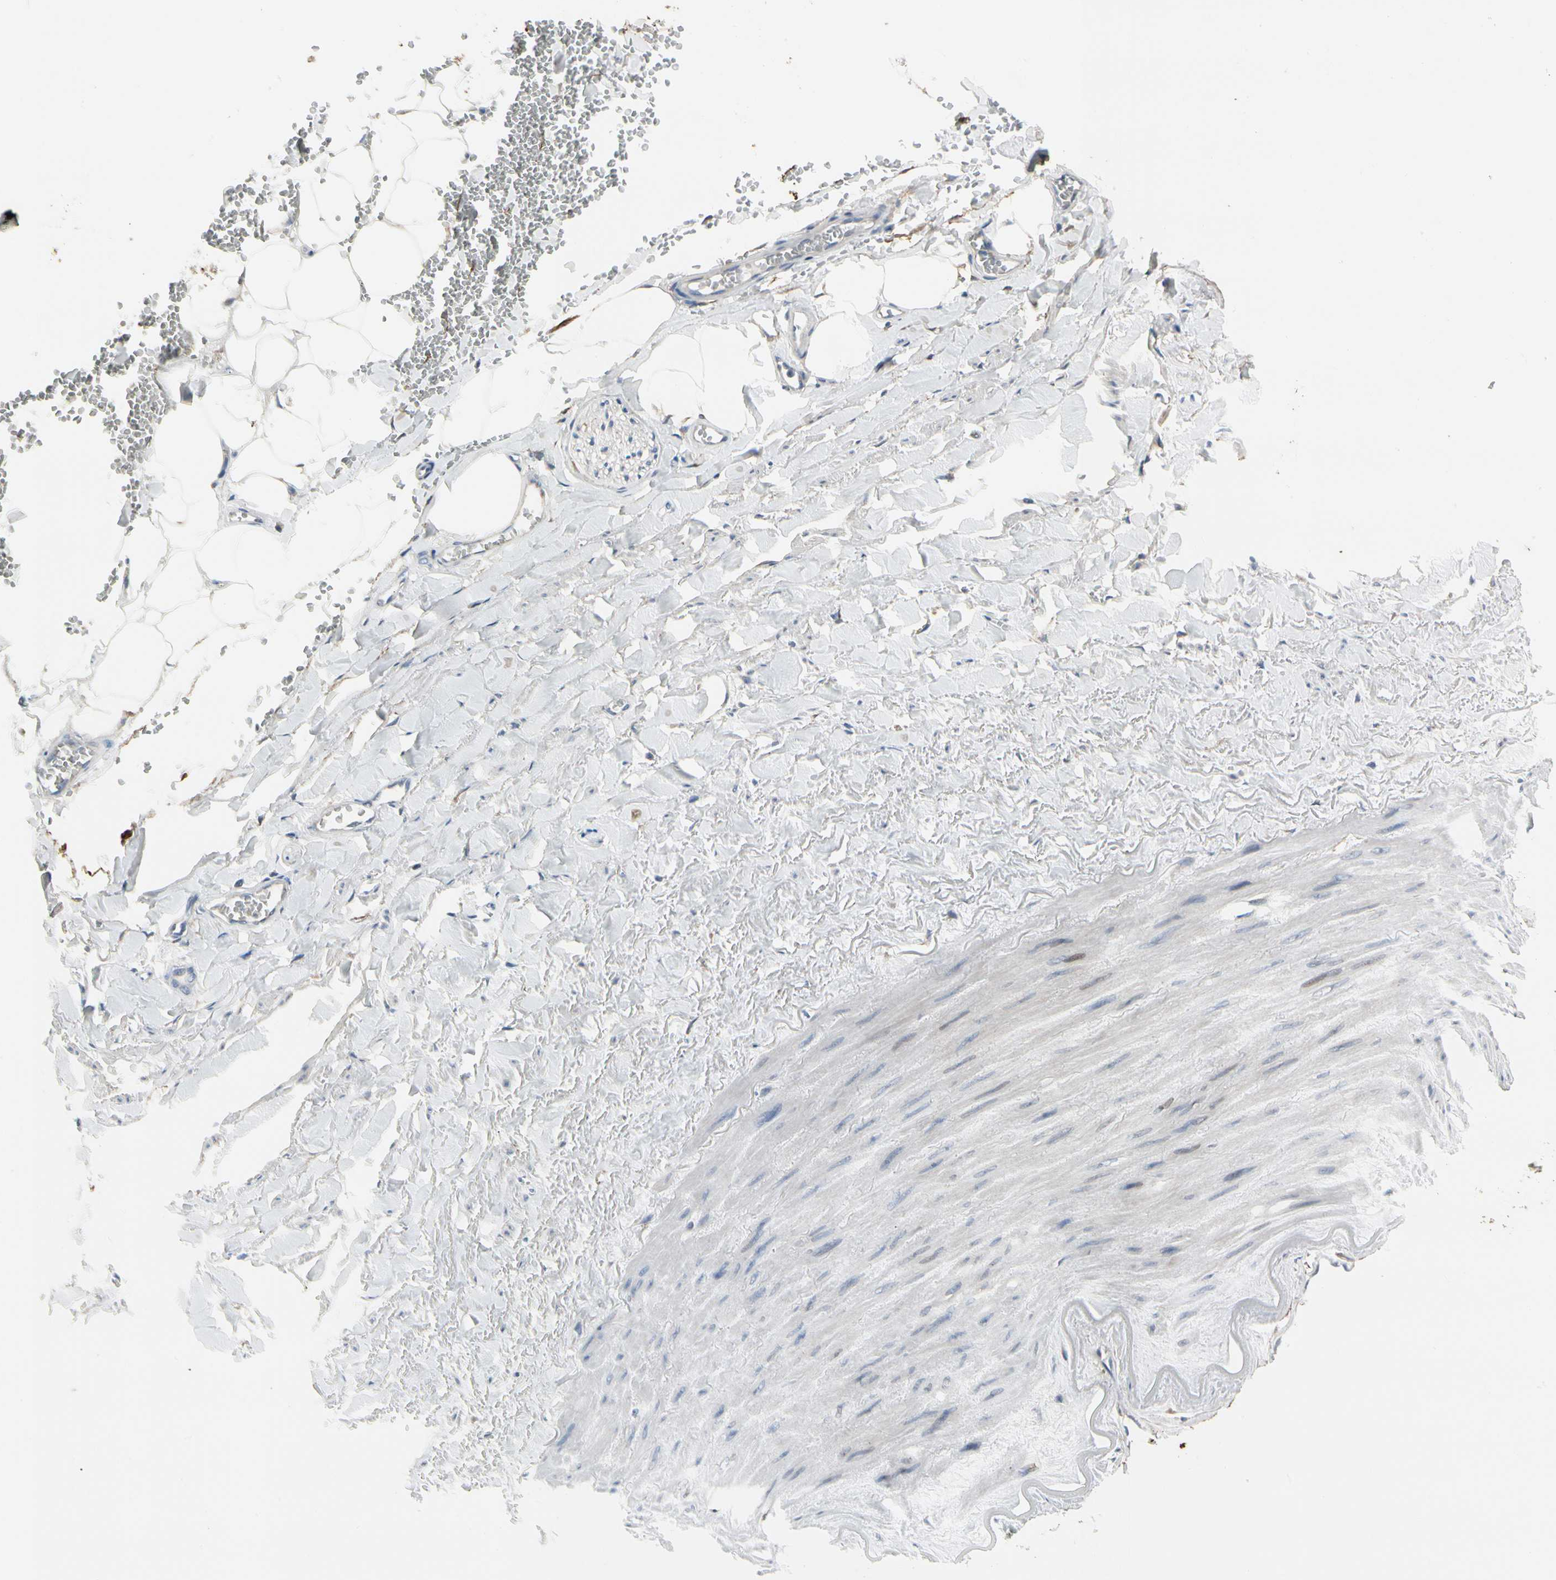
{"staining": {"intensity": "negative", "quantity": "none", "location": "none"}, "tissue": "adipose tissue", "cell_type": "Adipocytes", "image_type": "normal", "snomed": [{"axis": "morphology", "description": "Normal tissue, NOS"}, {"axis": "topography", "description": "Adipose tissue"}, {"axis": "topography", "description": "Peripheral nerve tissue"}], "caption": "Adipocytes are negative for brown protein staining in unremarkable adipose tissue. (DAB (3,3'-diaminobenzidine) immunohistochemistry (IHC) visualized using brightfield microscopy, high magnification).", "gene": "PIGR", "patient": {"sex": "male", "age": 52}}